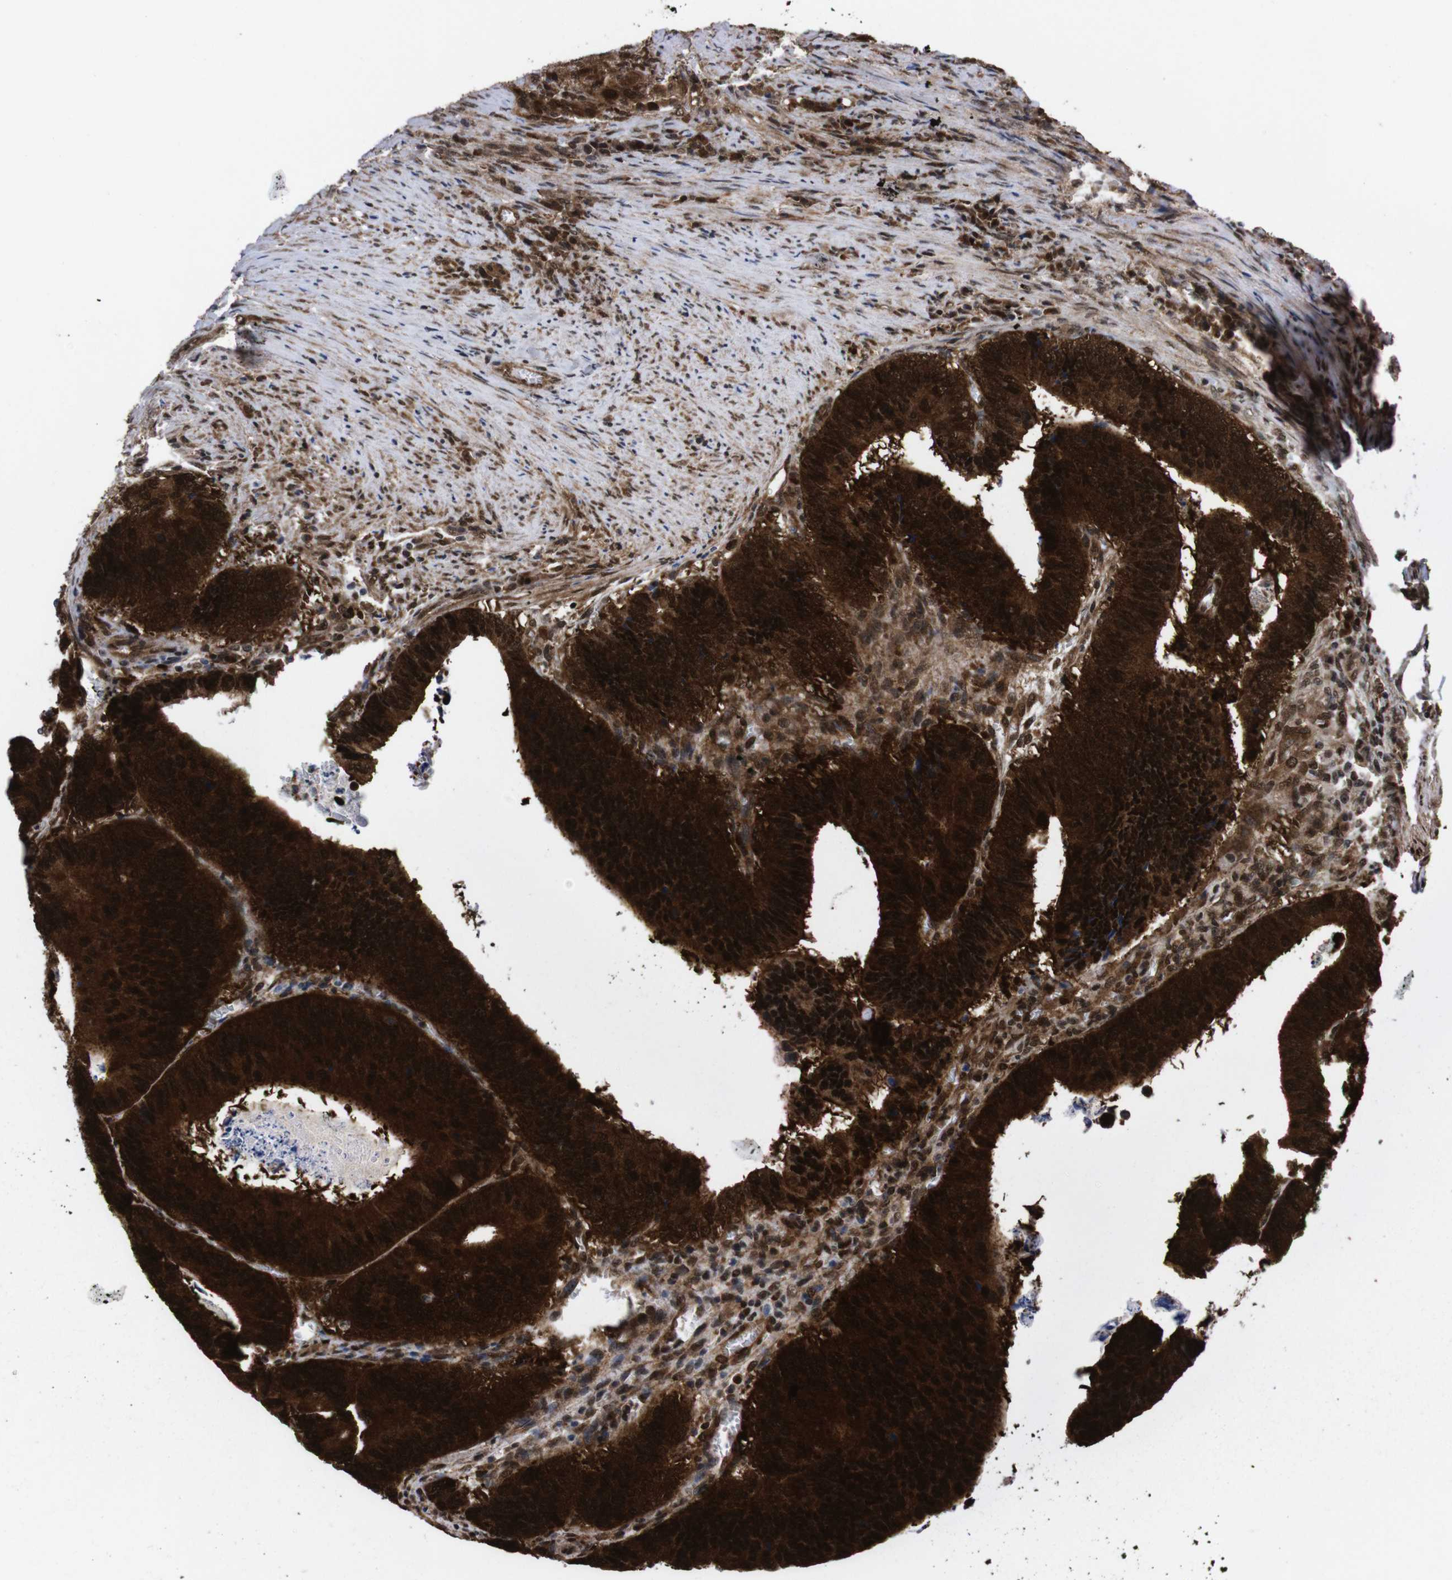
{"staining": {"intensity": "strong", "quantity": ">75%", "location": "cytoplasmic/membranous,nuclear"}, "tissue": "colorectal cancer", "cell_type": "Tumor cells", "image_type": "cancer", "snomed": [{"axis": "morphology", "description": "Adenocarcinoma, NOS"}, {"axis": "topography", "description": "Colon"}], "caption": "Protein expression analysis of human colorectal cancer (adenocarcinoma) reveals strong cytoplasmic/membranous and nuclear staining in approximately >75% of tumor cells.", "gene": "UBQLN2", "patient": {"sex": "male", "age": 72}}